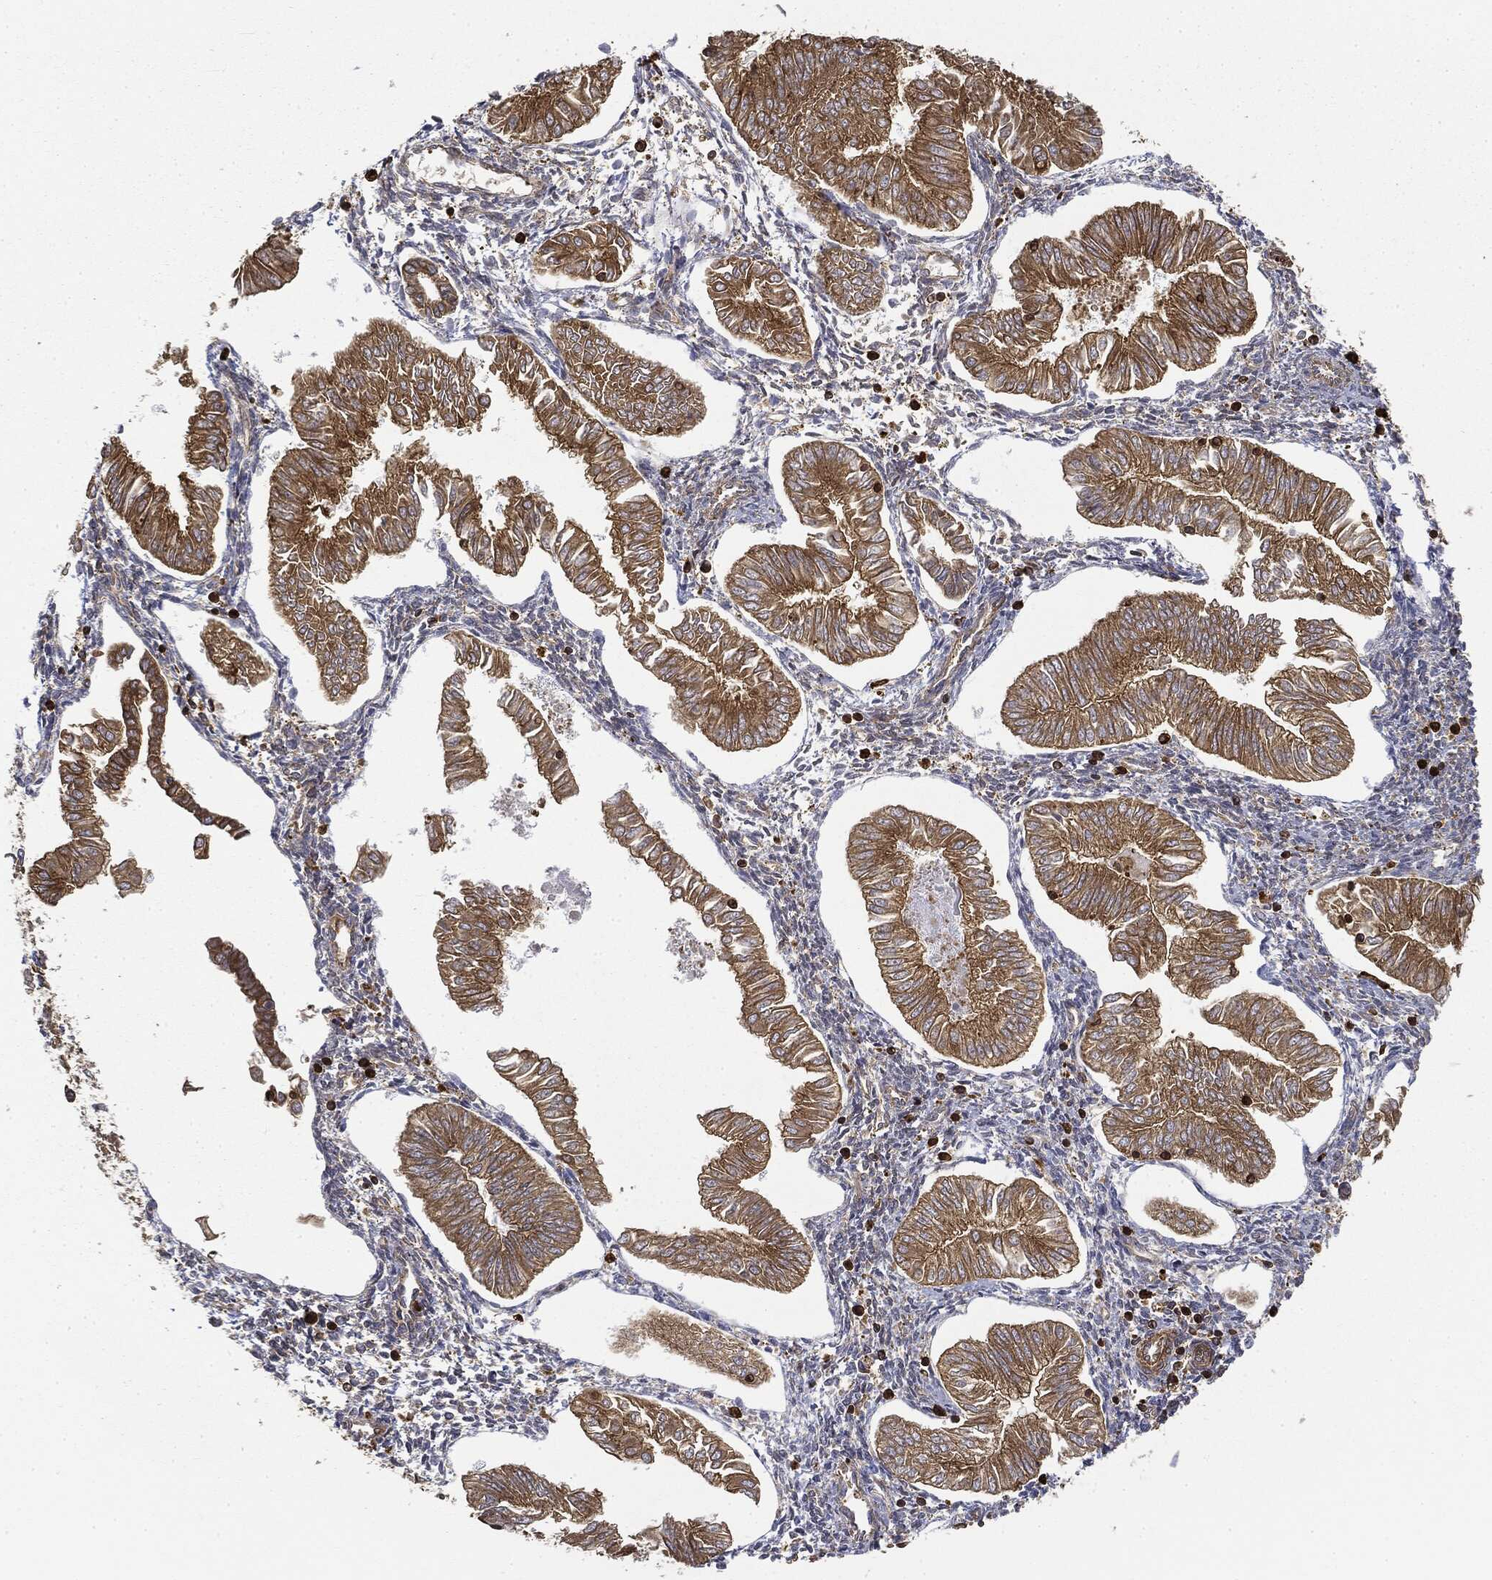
{"staining": {"intensity": "moderate", "quantity": ">75%", "location": "cytoplasmic/membranous"}, "tissue": "endometrial cancer", "cell_type": "Tumor cells", "image_type": "cancer", "snomed": [{"axis": "morphology", "description": "Adenocarcinoma, NOS"}, {"axis": "topography", "description": "Endometrium"}], "caption": "Human endometrial cancer (adenocarcinoma) stained with a brown dye reveals moderate cytoplasmic/membranous positive expression in approximately >75% of tumor cells.", "gene": "WDR1", "patient": {"sex": "female", "age": 53}}